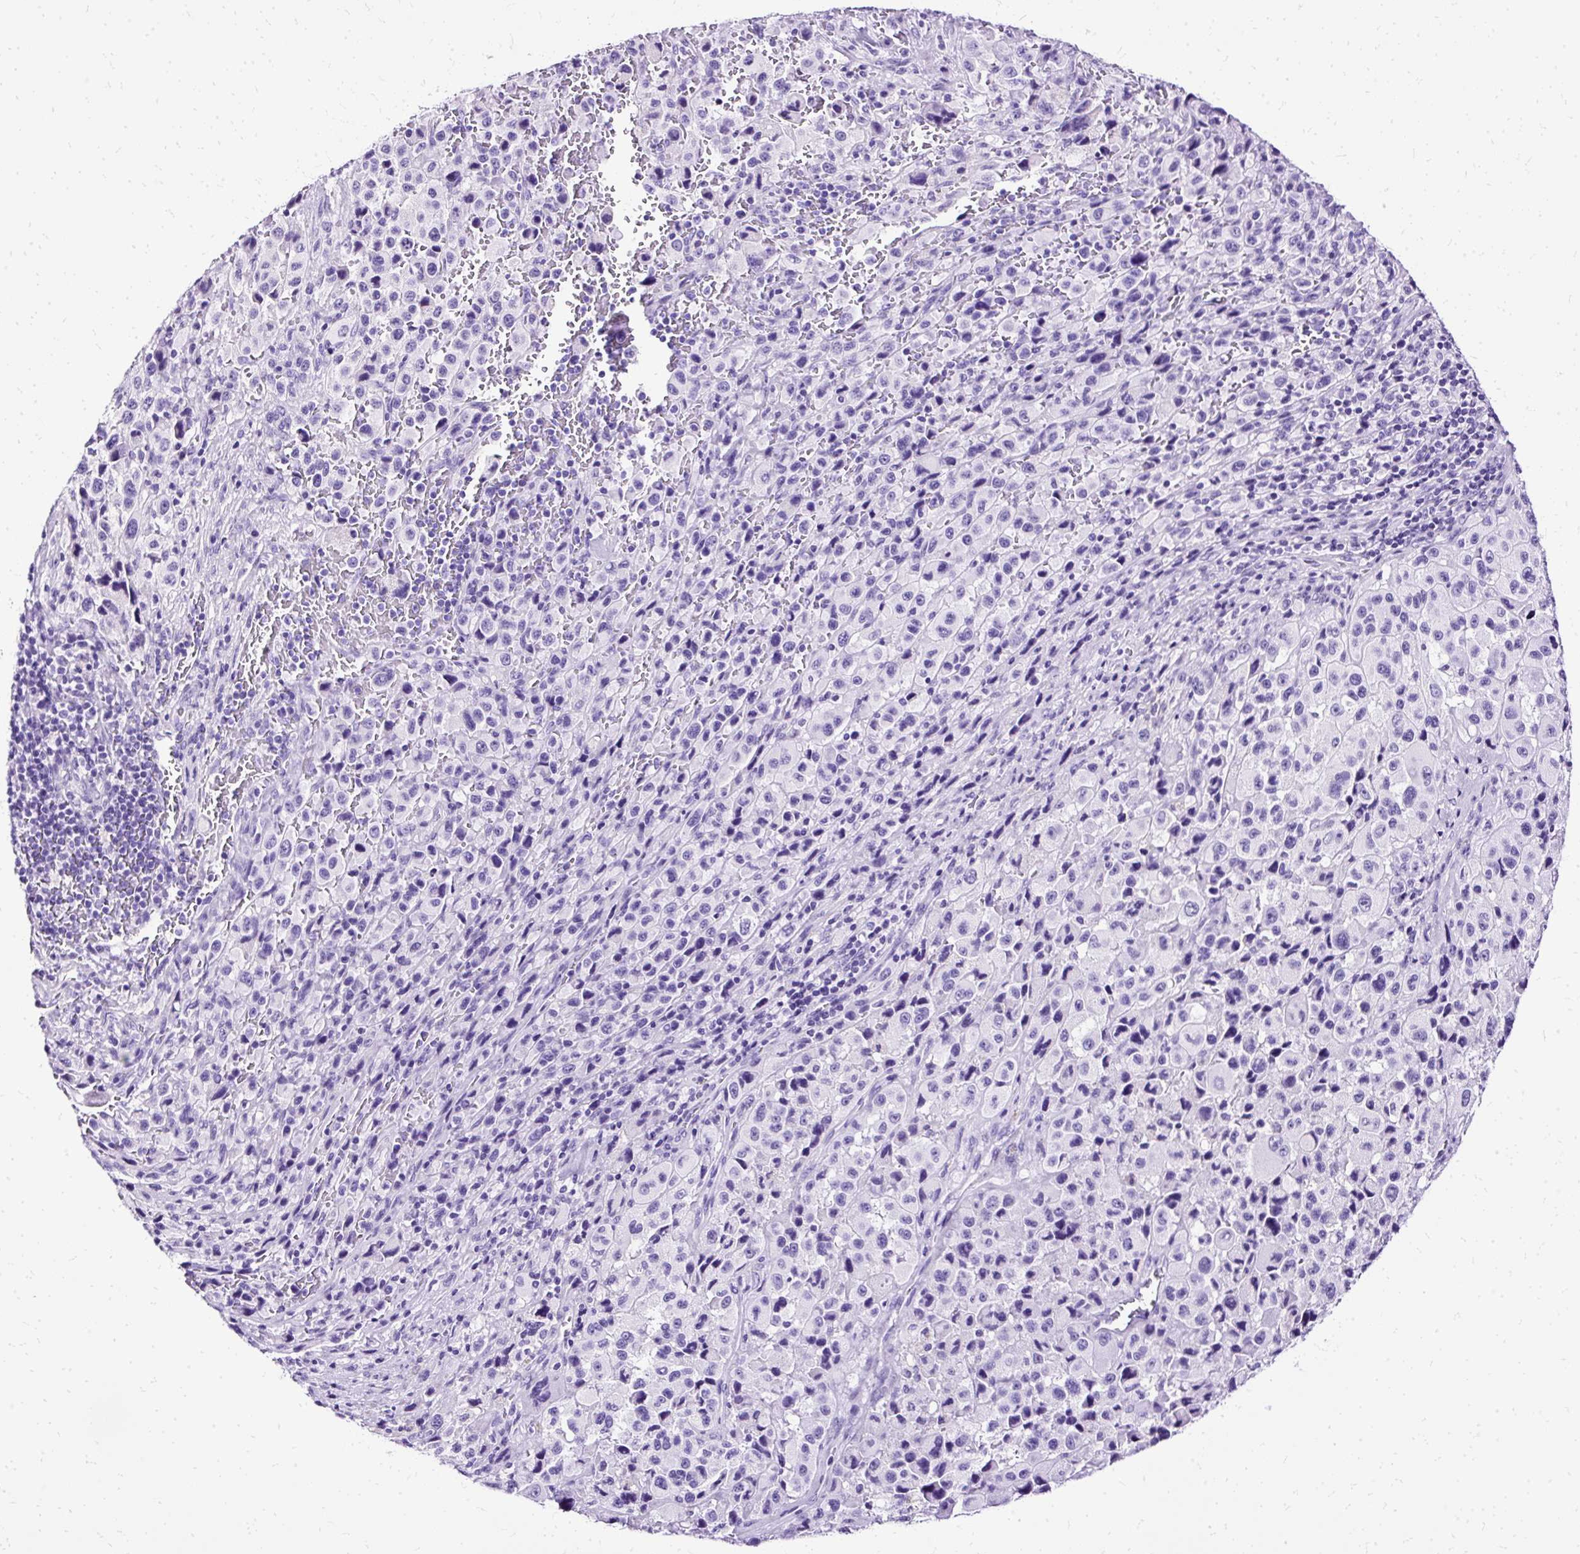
{"staining": {"intensity": "negative", "quantity": "none", "location": "none"}, "tissue": "melanoma", "cell_type": "Tumor cells", "image_type": "cancer", "snomed": [{"axis": "morphology", "description": "Malignant melanoma, Metastatic site"}, {"axis": "topography", "description": "Lymph node"}], "caption": "Human malignant melanoma (metastatic site) stained for a protein using immunohistochemistry displays no positivity in tumor cells.", "gene": "SLC8A2", "patient": {"sex": "female", "age": 65}}